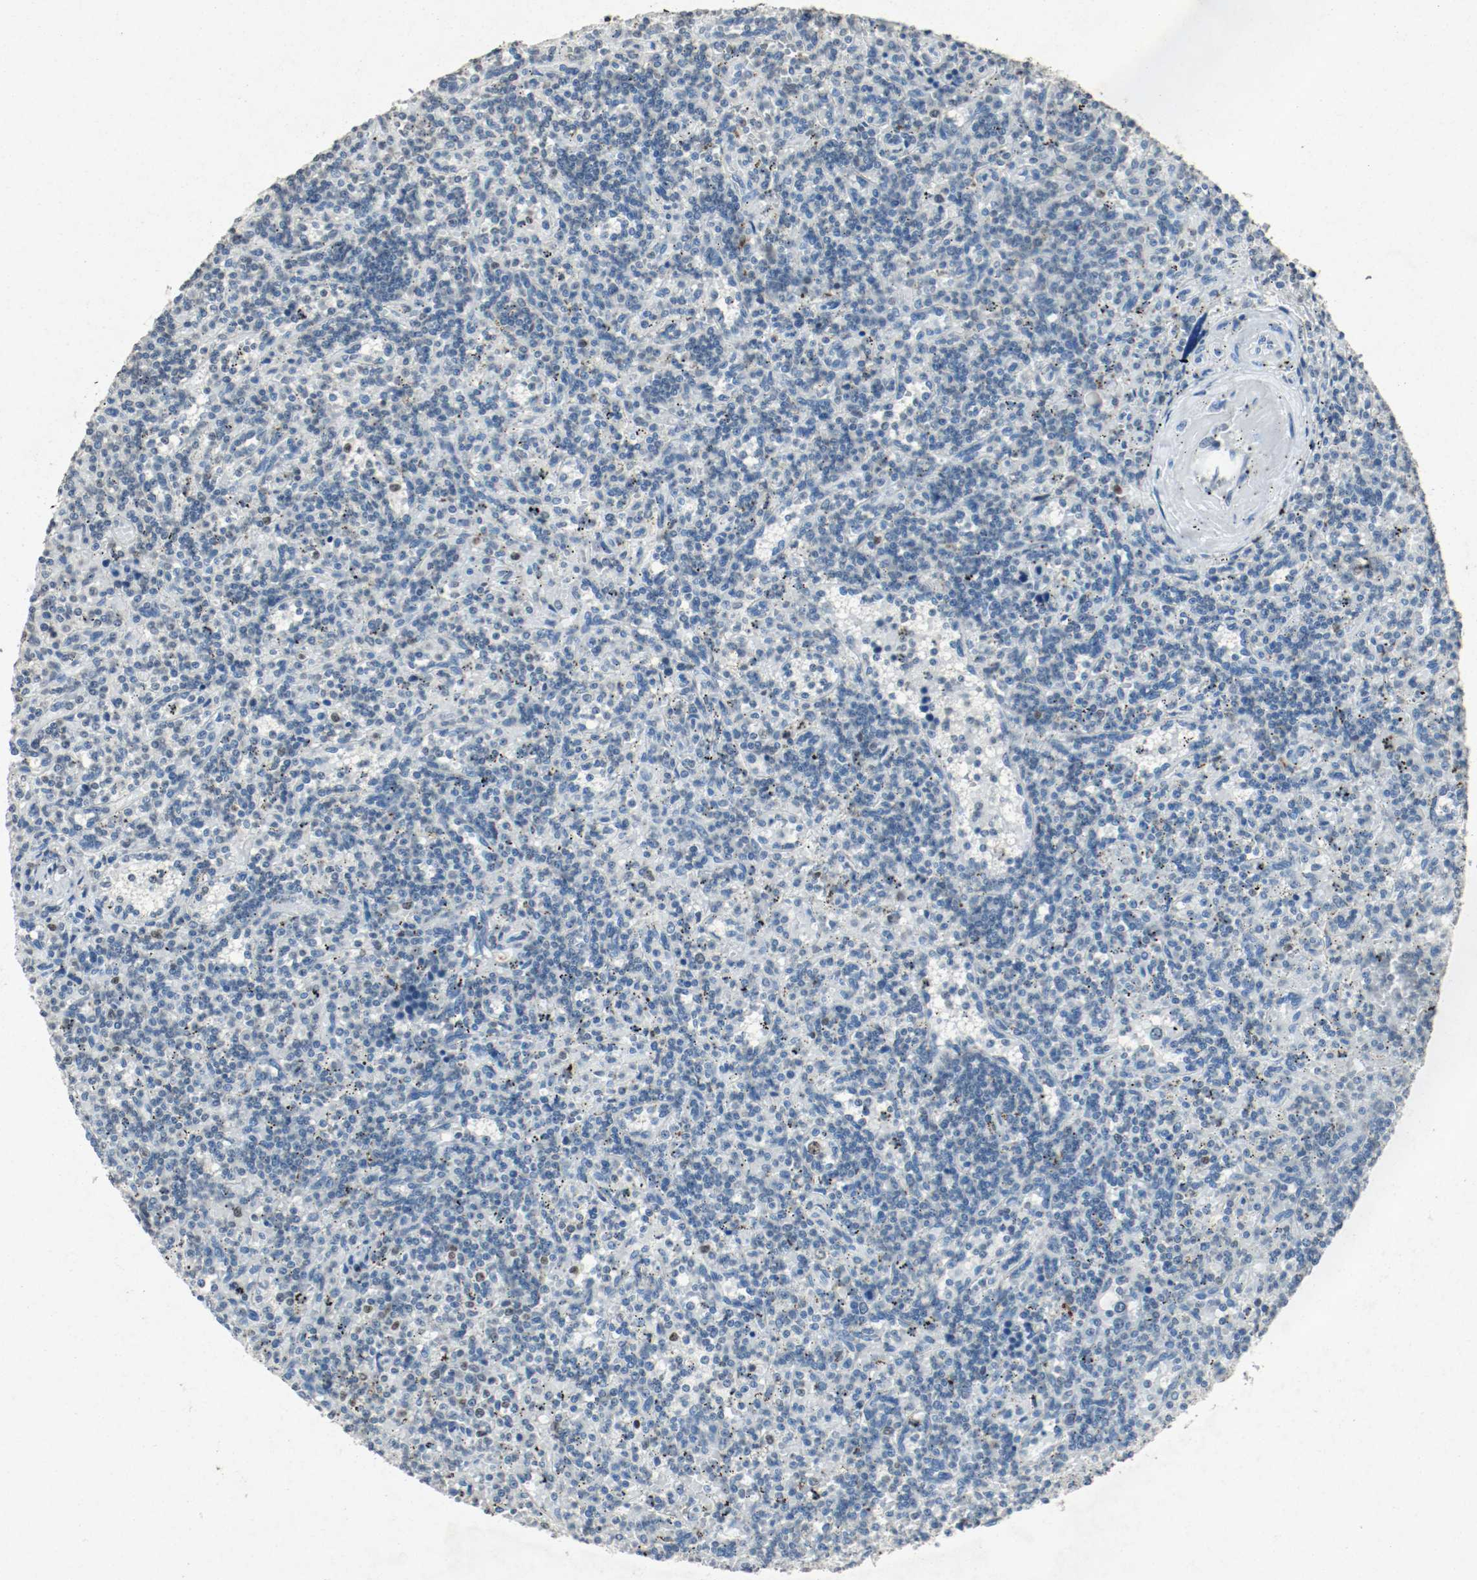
{"staining": {"intensity": "moderate", "quantity": "<25%", "location": "nuclear"}, "tissue": "lymphoma", "cell_type": "Tumor cells", "image_type": "cancer", "snomed": [{"axis": "morphology", "description": "Malignant lymphoma, non-Hodgkin's type, Low grade"}, {"axis": "topography", "description": "Spleen"}], "caption": "Moderate nuclear protein expression is identified in about <25% of tumor cells in malignant lymphoma, non-Hodgkin's type (low-grade). The protein of interest is shown in brown color, while the nuclei are stained blue.", "gene": "DNMT1", "patient": {"sex": "male", "age": 73}}